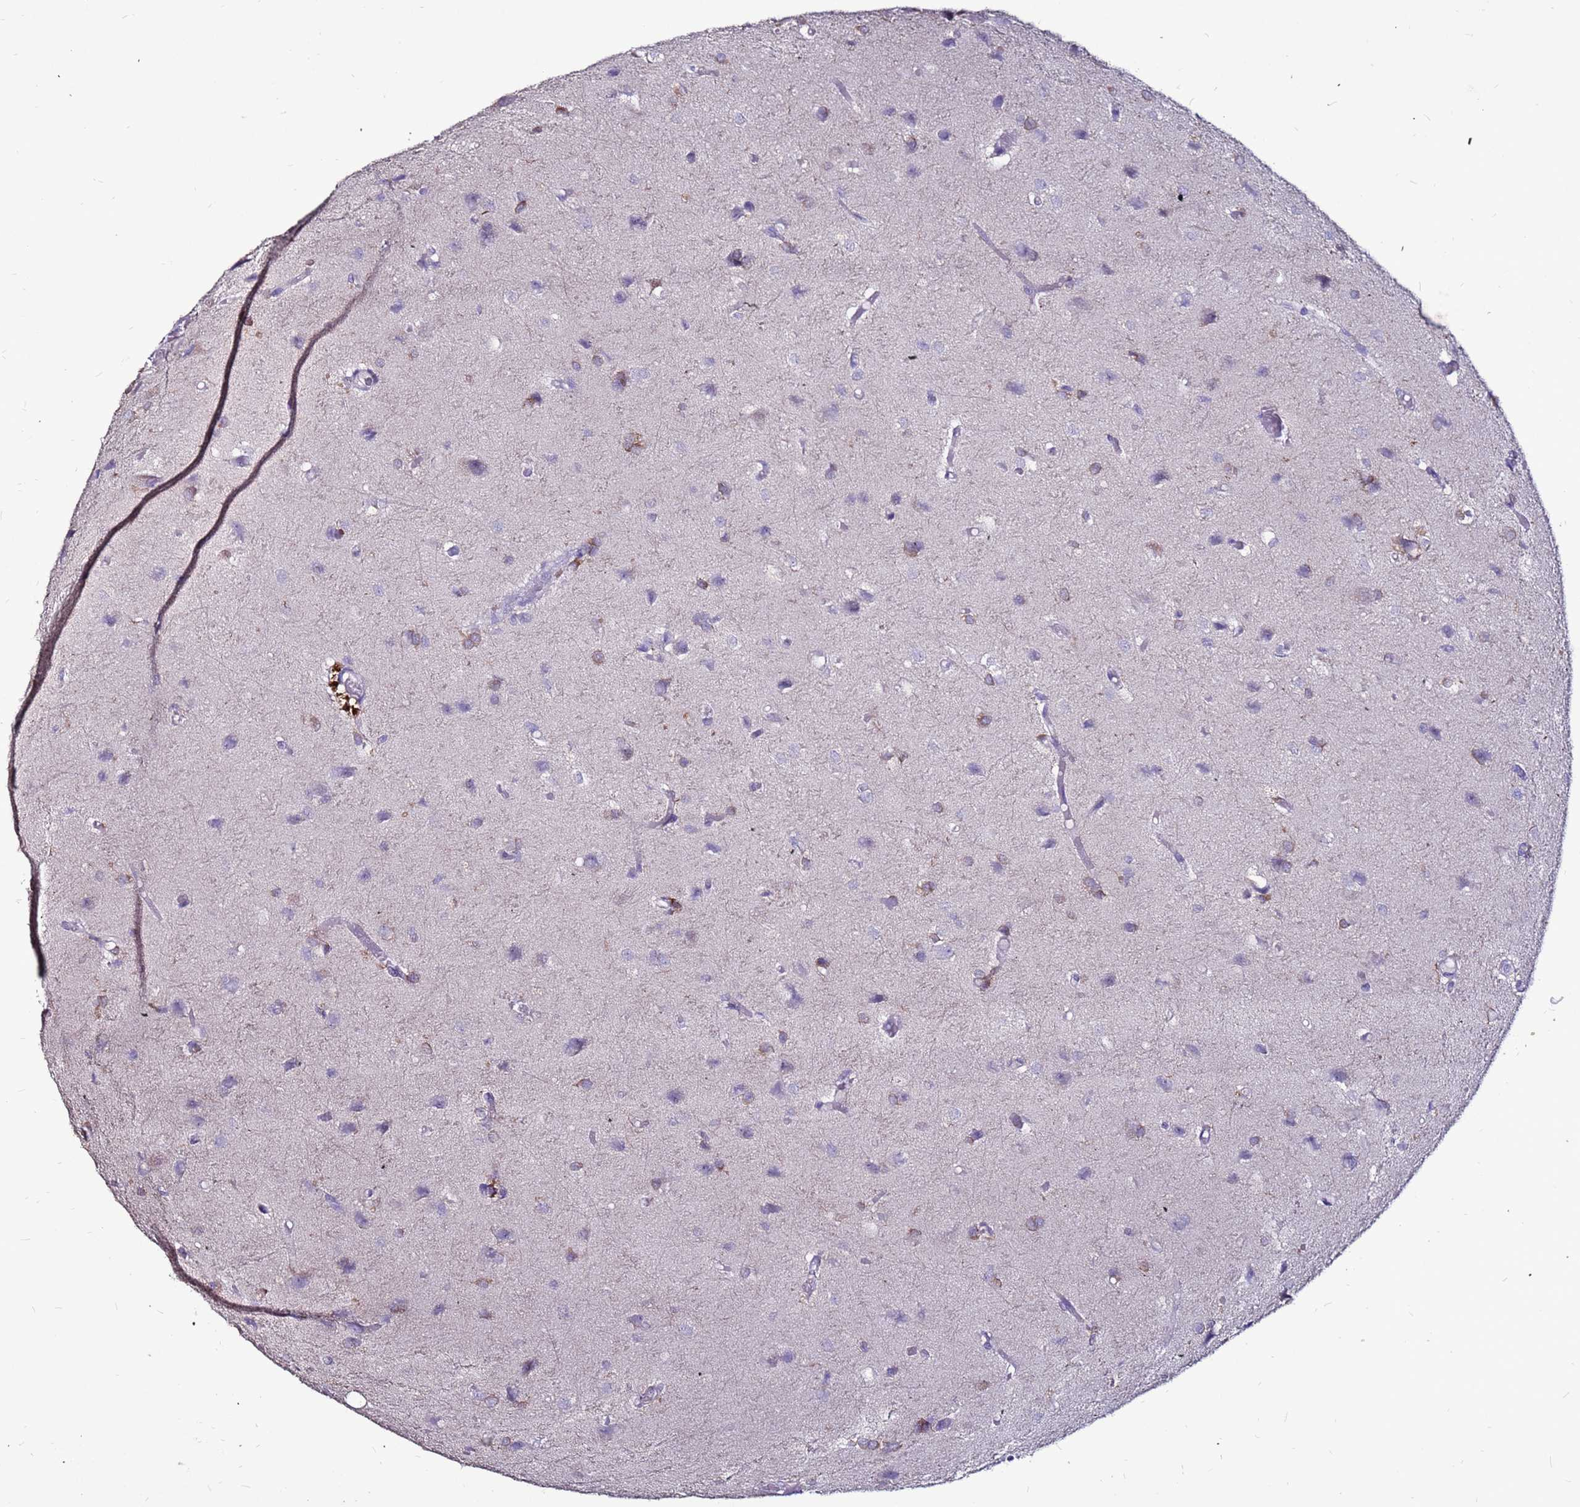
{"staining": {"intensity": "negative", "quantity": "none", "location": "none"}, "tissue": "glioma", "cell_type": "Tumor cells", "image_type": "cancer", "snomed": [{"axis": "morphology", "description": "Glioma, malignant, High grade"}, {"axis": "topography", "description": "Brain"}], "caption": "A photomicrograph of high-grade glioma (malignant) stained for a protein exhibits no brown staining in tumor cells.", "gene": "SLC44A3", "patient": {"sex": "female", "age": 50}}